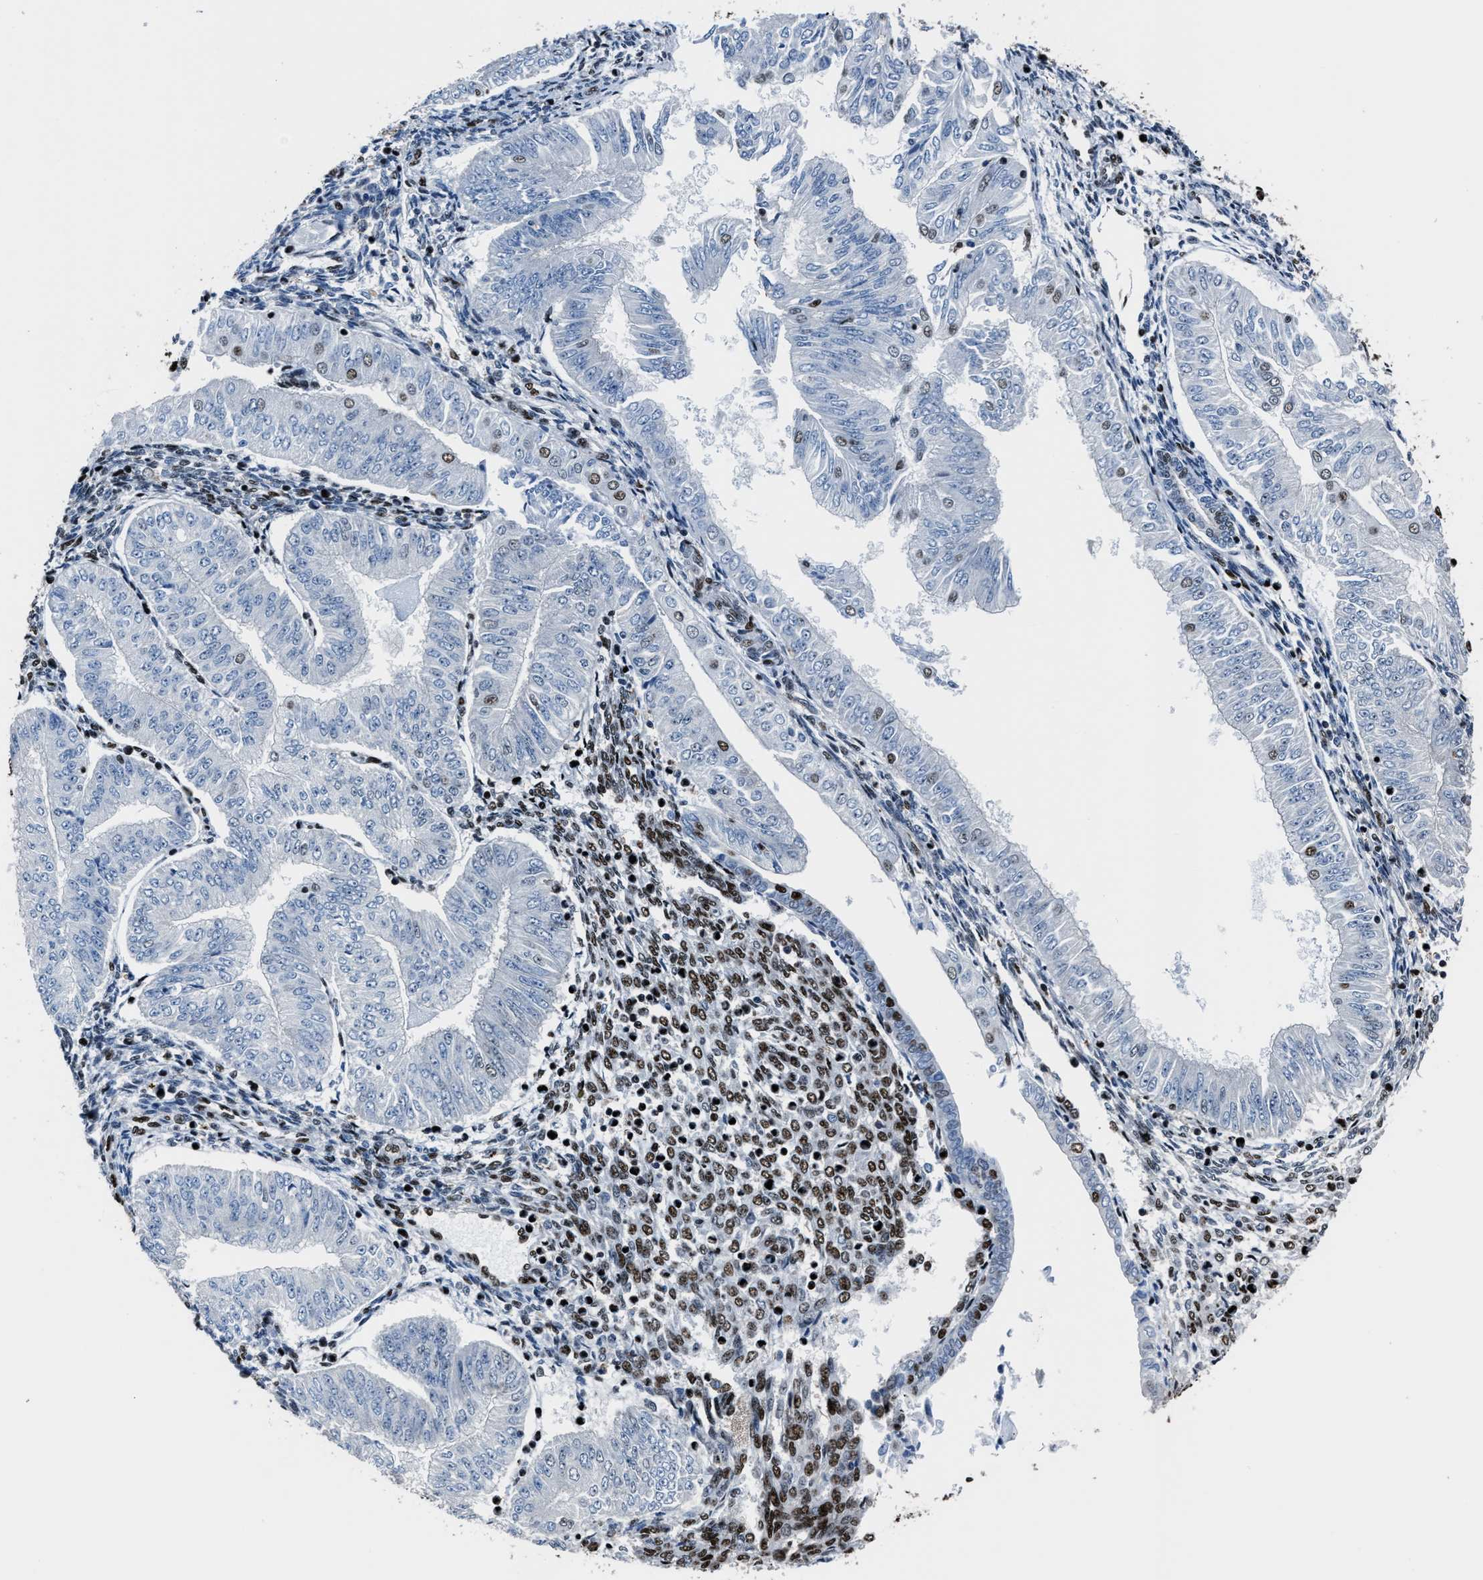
{"staining": {"intensity": "moderate", "quantity": "<25%", "location": "nuclear"}, "tissue": "endometrial cancer", "cell_type": "Tumor cells", "image_type": "cancer", "snomed": [{"axis": "morphology", "description": "Normal tissue, NOS"}, {"axis": "morphology", "description": "Adenocarcinoma, NOS"}, {"axis": "topography", "description": "Endometrium"}], "caption": "An IHC image of neoplastic tissue is shown. Protein staining in brown shows moderate nuclear positivity in endometrial cancer (adenocarcinoma) within tumor cells. Nuclei are stained in blue.", "gene": "PPIE", "patient": {"sex": "female", "age": 53}}